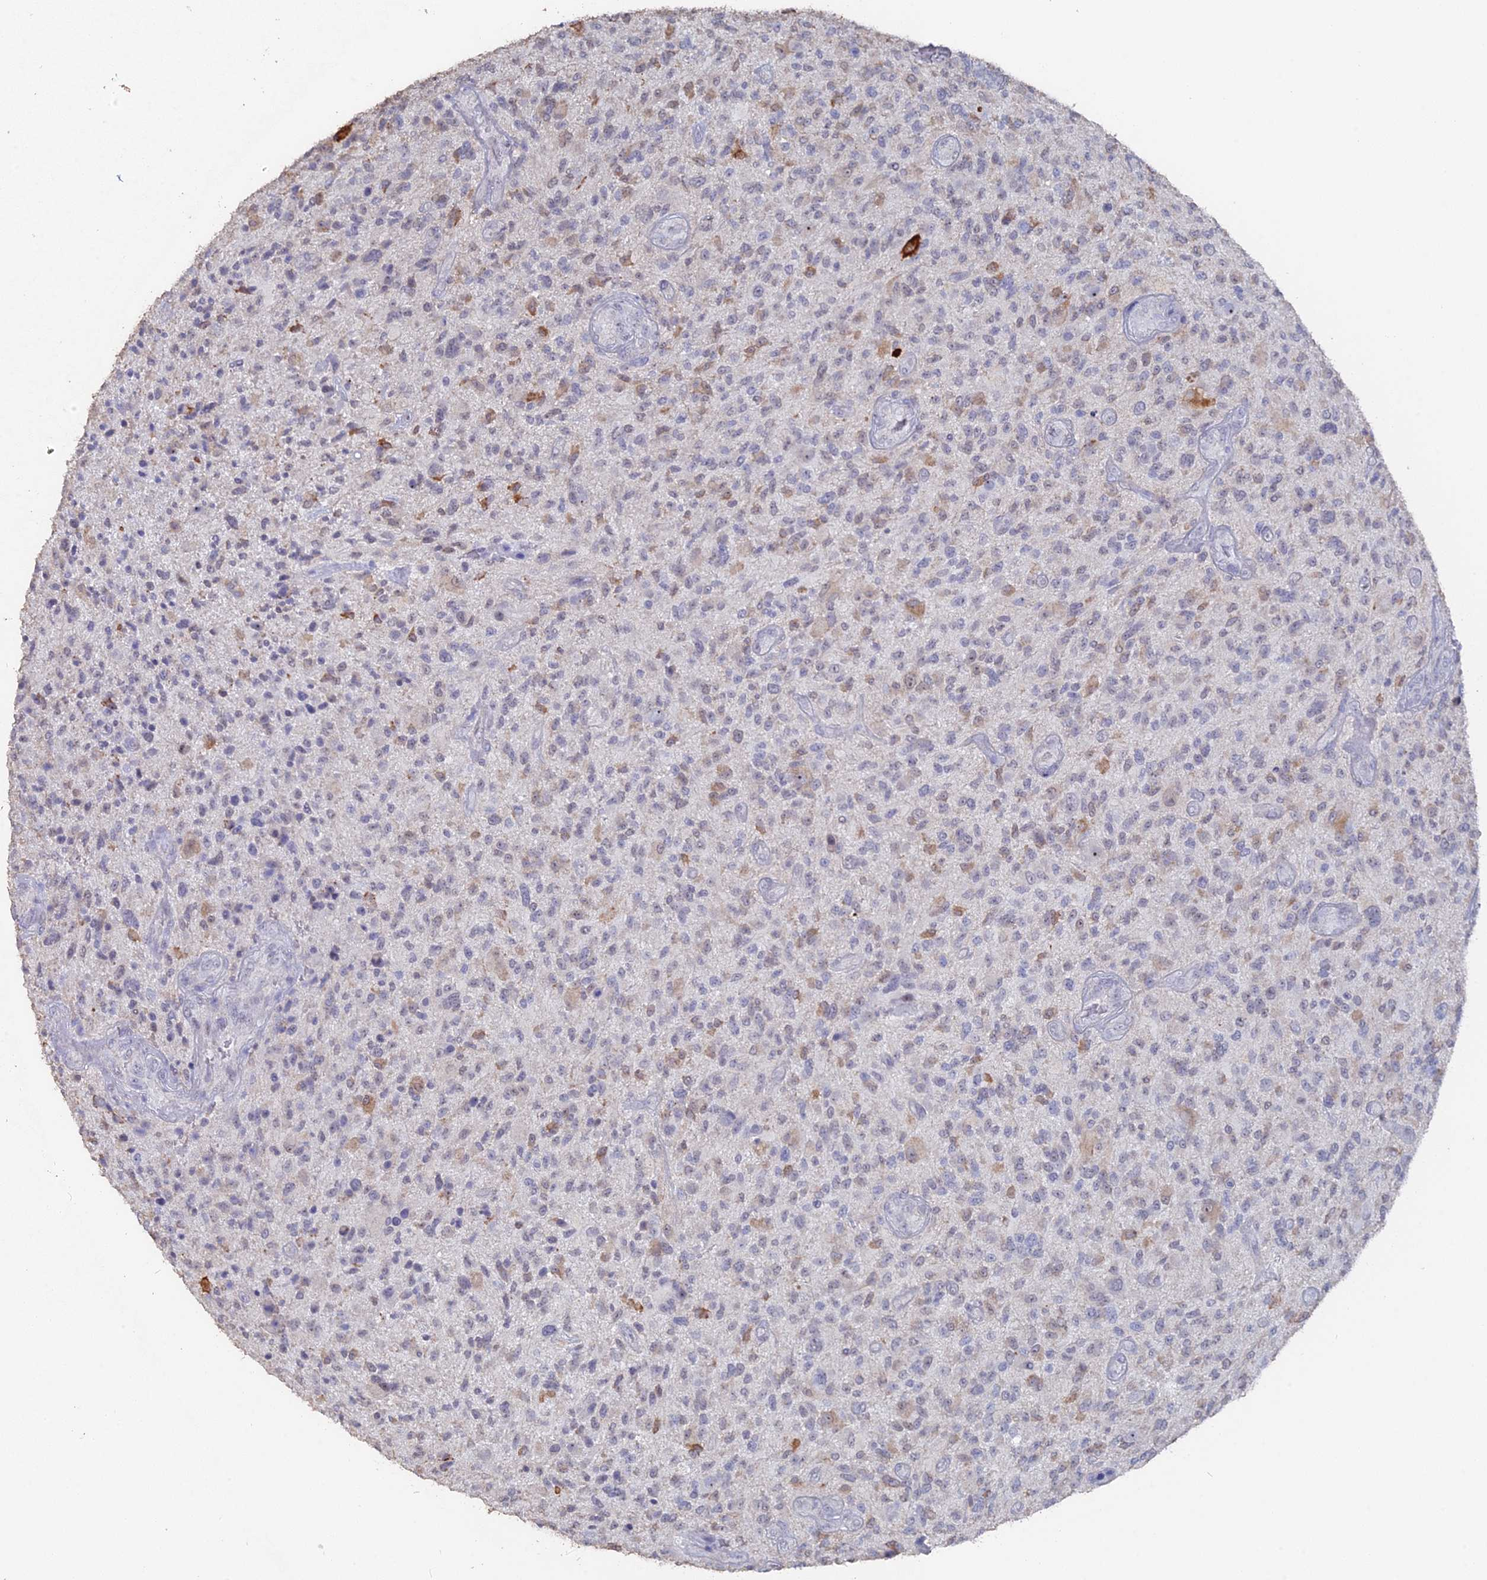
{"staining": {"intensity": "weak", "quantity": "<25%", "location": "cytoplasmic/membranous"}, "tissue": "glioma", "cell_type": "Tumor cells", "image_type": "cancer", "snomed": [{"axis": "morphology", "description": "Glioma, malignant, High grade"}, {"axis": "topography", "description": "Brain"}], "caption": "IHC photomicrograph of neoplastic tissue: glioma stained with DAB (3,3'-diaminobenzidine) demonstrates no significant protein staining in tumor cells.", "gene": "SEMG2", "patient": {"sex": "male", "age": 47}}